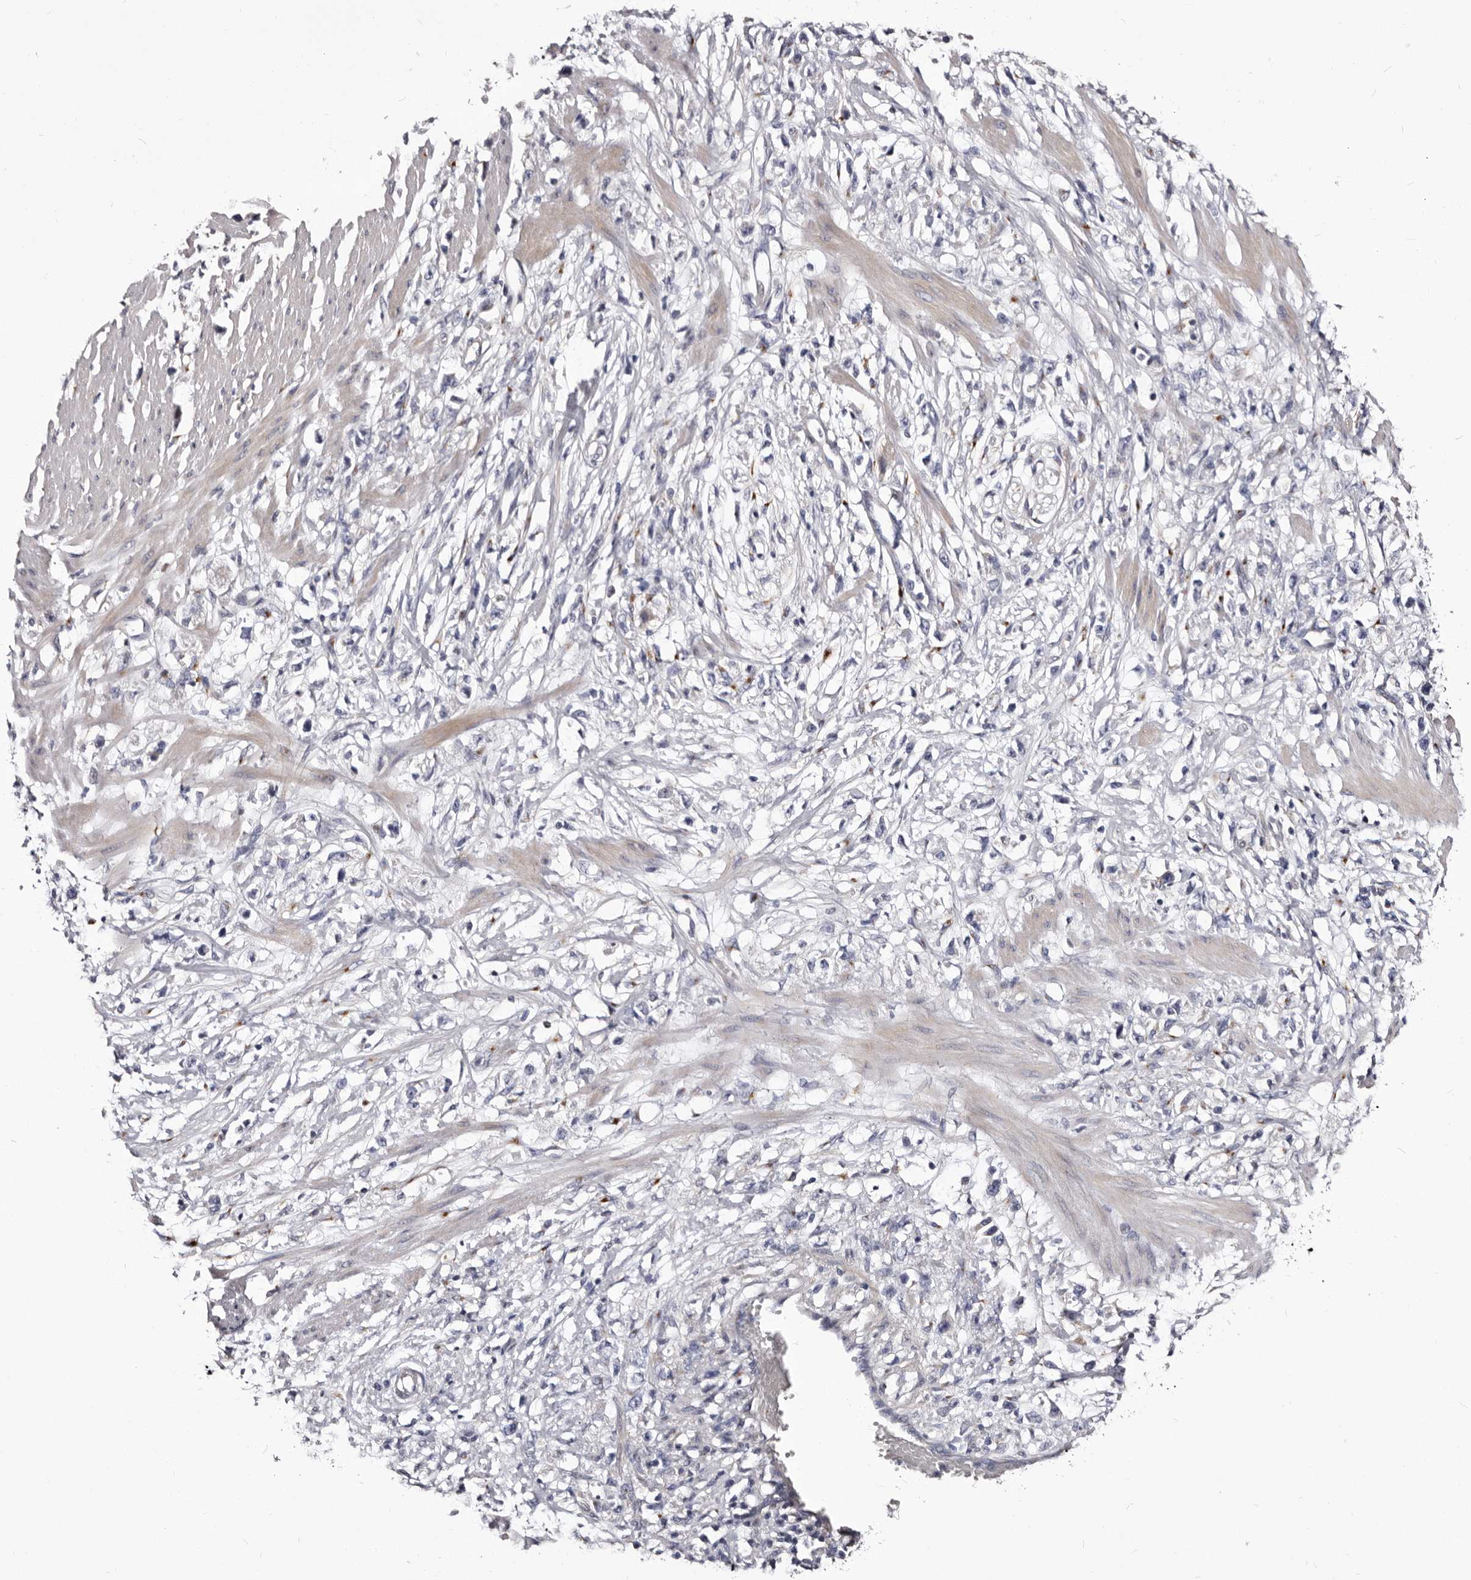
{"staining": {"intensity": "negative", "quantity": "none", "location": "none"}, "tissue": "stomach cancer", "cell_type": "Tumor cells", "image_type": "cancer", "snomed": [{"axis": "morphology", "description": "Adenocarcinoma, NOS"}, {"axis": "topography", "description": "Stomach"}], "caption": "DAB immunohistochemical staining of adenocarcinoma (stomach) demonstrates no significant positivity in tumor cells.", "gene": "AUNIP", "patient": {"sex": "female", "age": 59}}